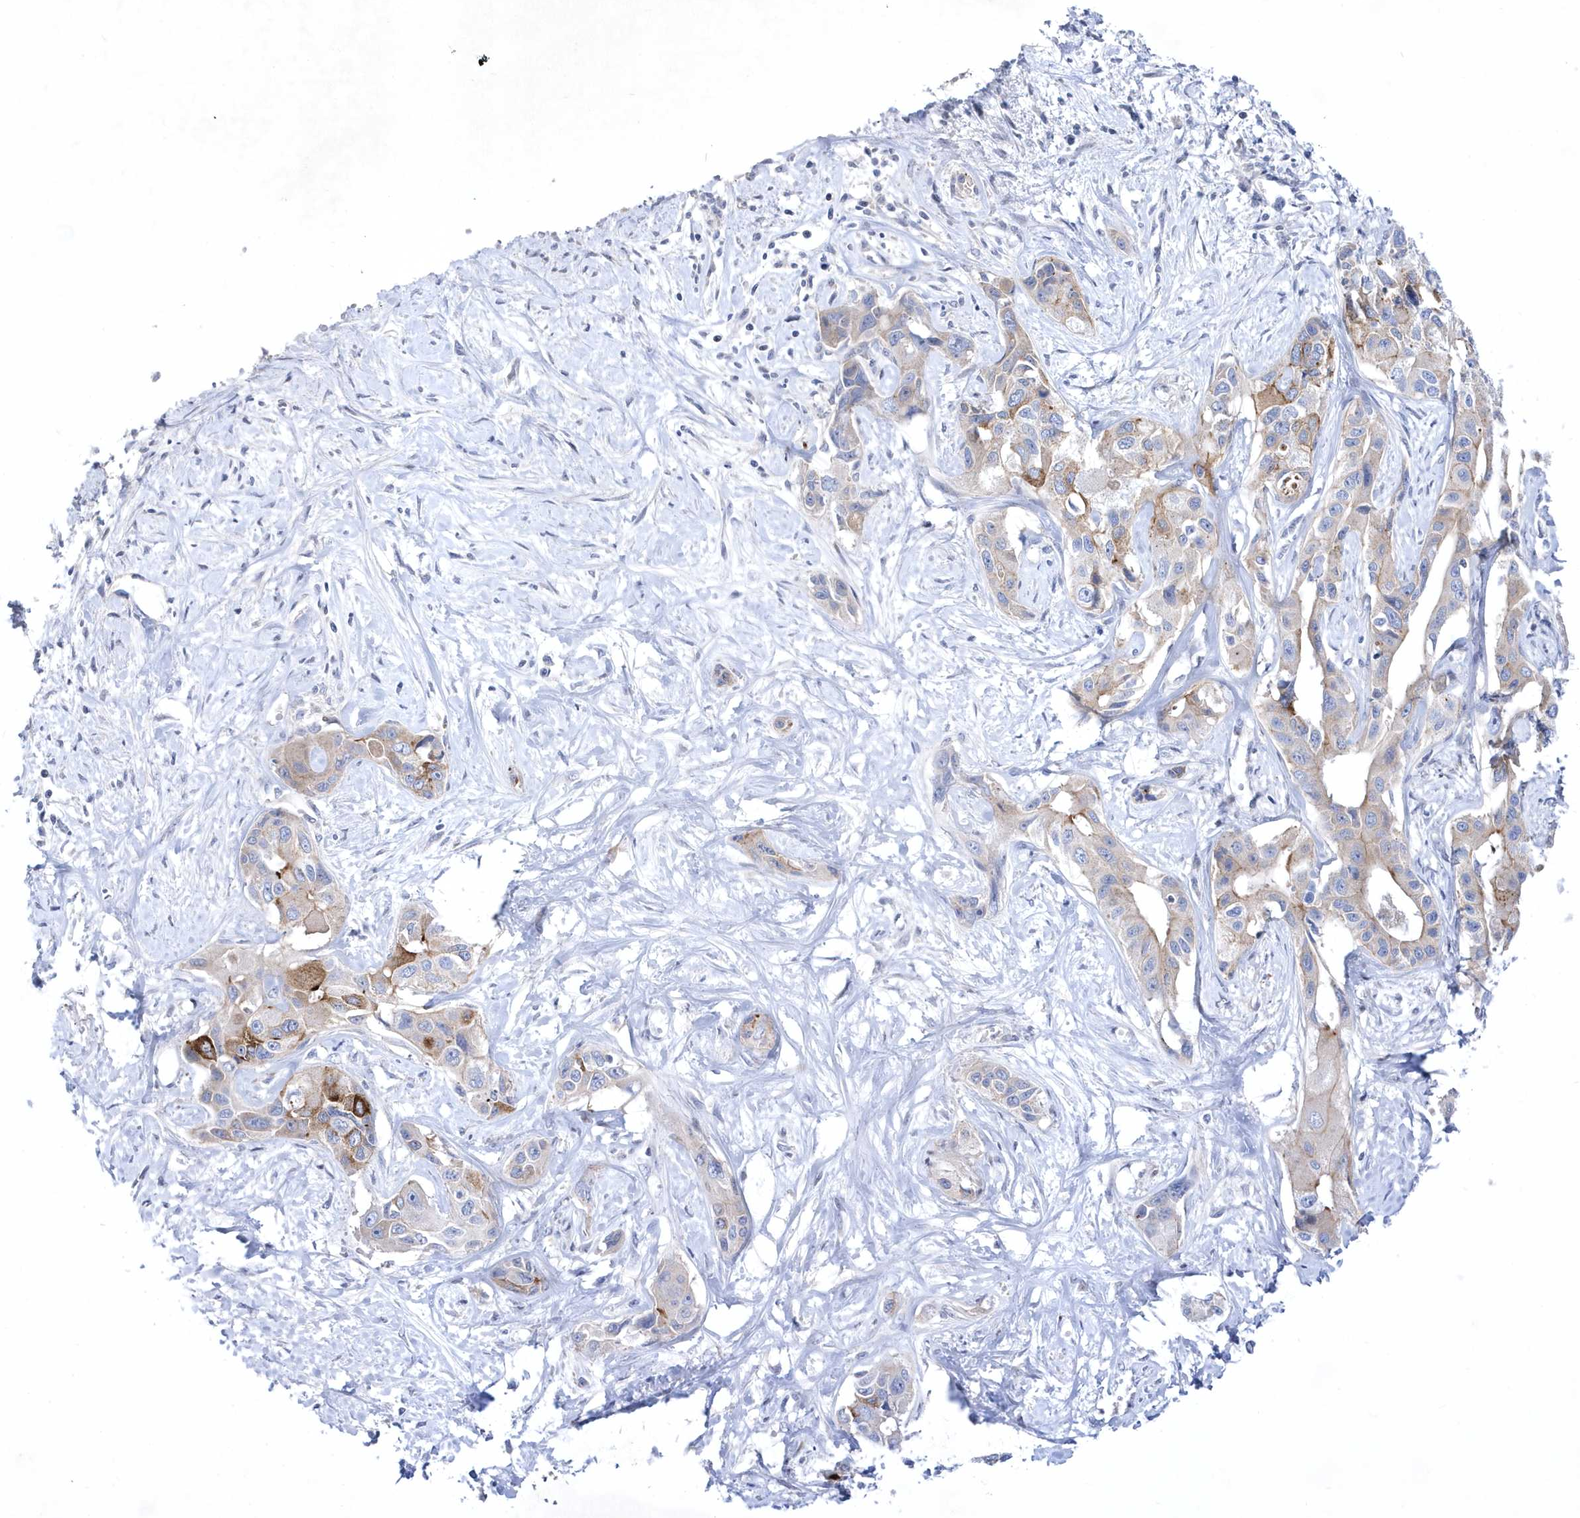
{"staining": {"intensity": "moderate", "quantity": "<25%", "location": "cytoplasmic/membranous"}, "tissue": "liver cancer", "cell_type": "Tumor cells", "image_type": "cancer", "snomed": [{"axis": "morphology", "description": "Cholangiocarcinoma"}, {"axis": "topography", "description": "Liver"}], "caption": "This is an image of immunohistochemistry staining of liver cancer (cholangiocarcinoma), which shows moderate positivity in the cytoplasmic/membranous of tumor cells.", "gene": "LONRF2", "patient": {"sex": "male", "age": 59}}